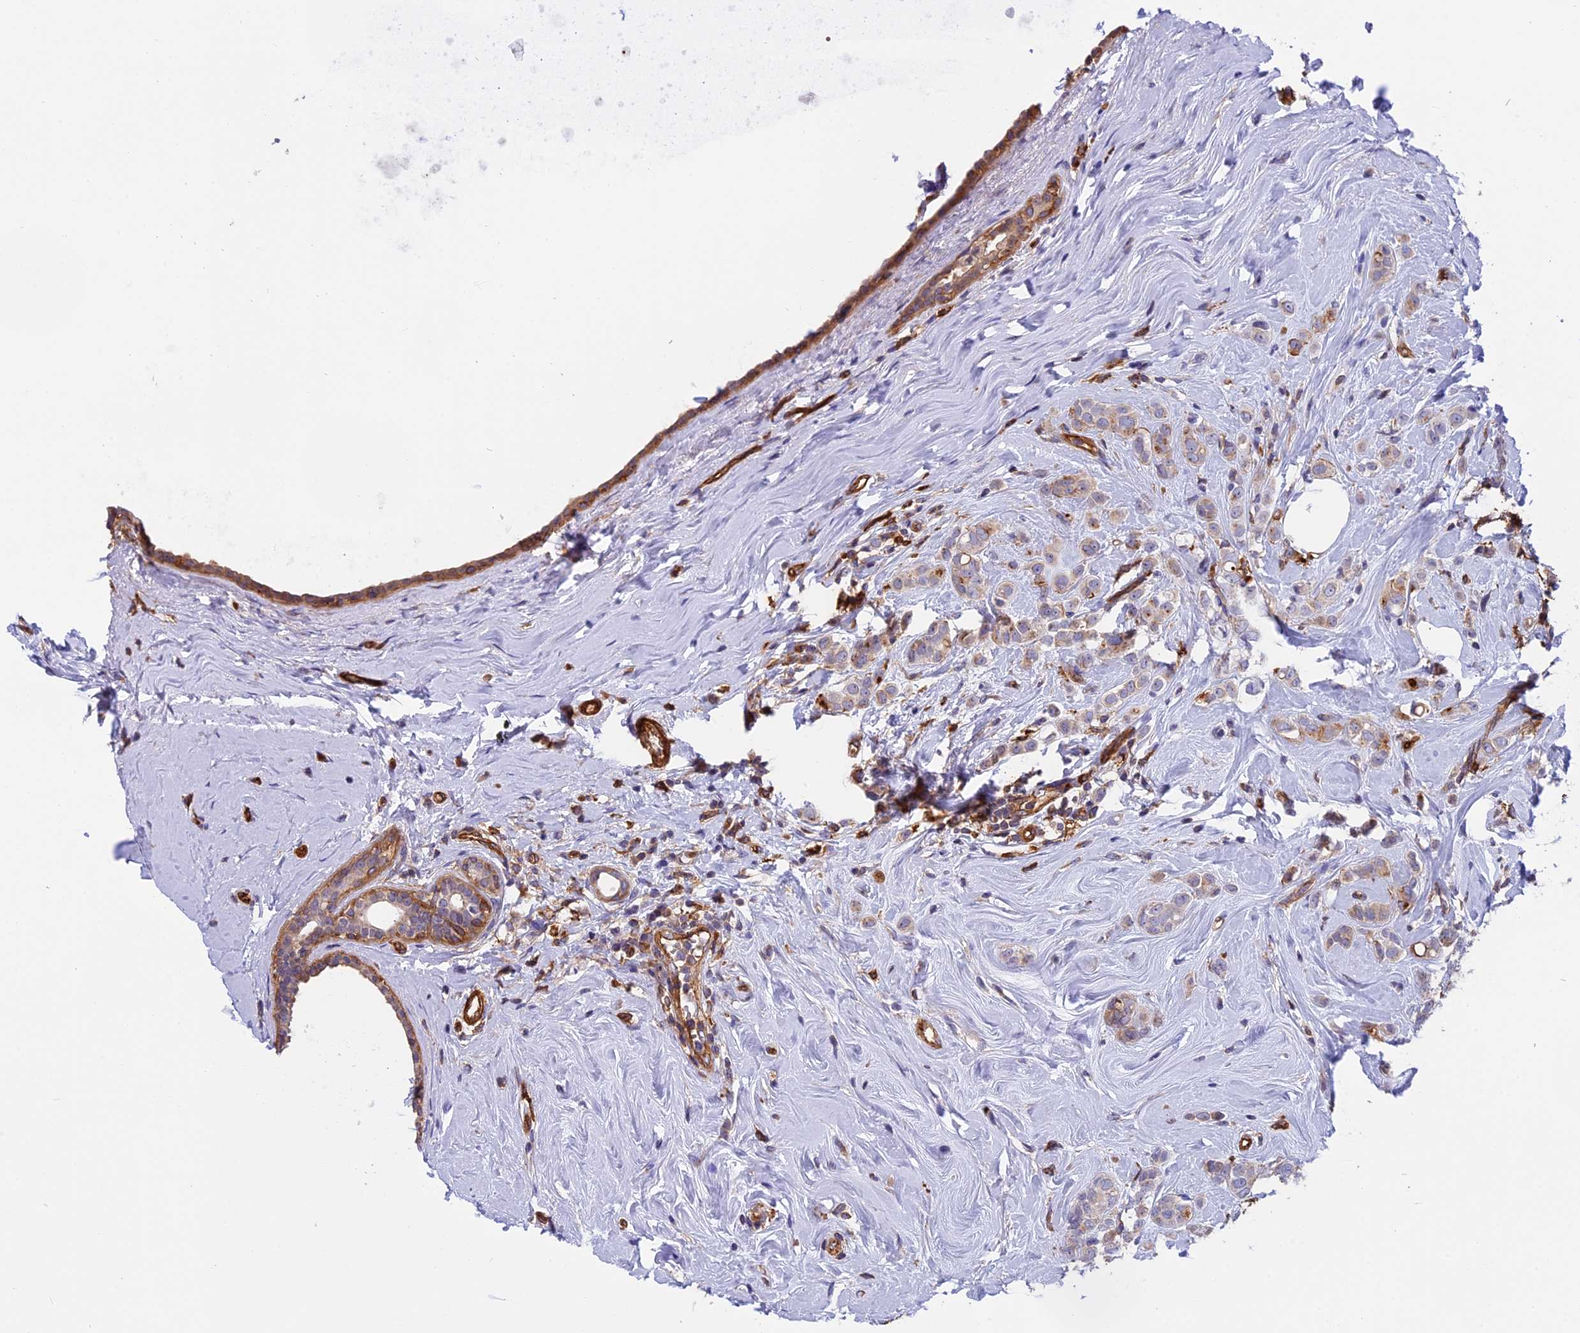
{"staining": {"intensity": "moderate", "quantity": "<25%", "location": "cytoplasmic/membranous"}, "tissue": "breast cancer", "cell_type": "Tumor cells", "image_type": "cancer", "snomed": [{"axis": "morphology", "description": "Lobular carcinoma"}, {"axis": "topography", "description": "Breast"}], "caption": "Moderate cytoplasmic/membranous expression is appreciated in approximately <25% of tumor cells in breast cancer (lobular carcinoma). The staining is performed using DAB brown chromogen to label protein expression. The nuclei are counter-stained blue using hematoxylin.", "gene": "EHBP1L1", "patient": {"sex": "female", "age": 47}}